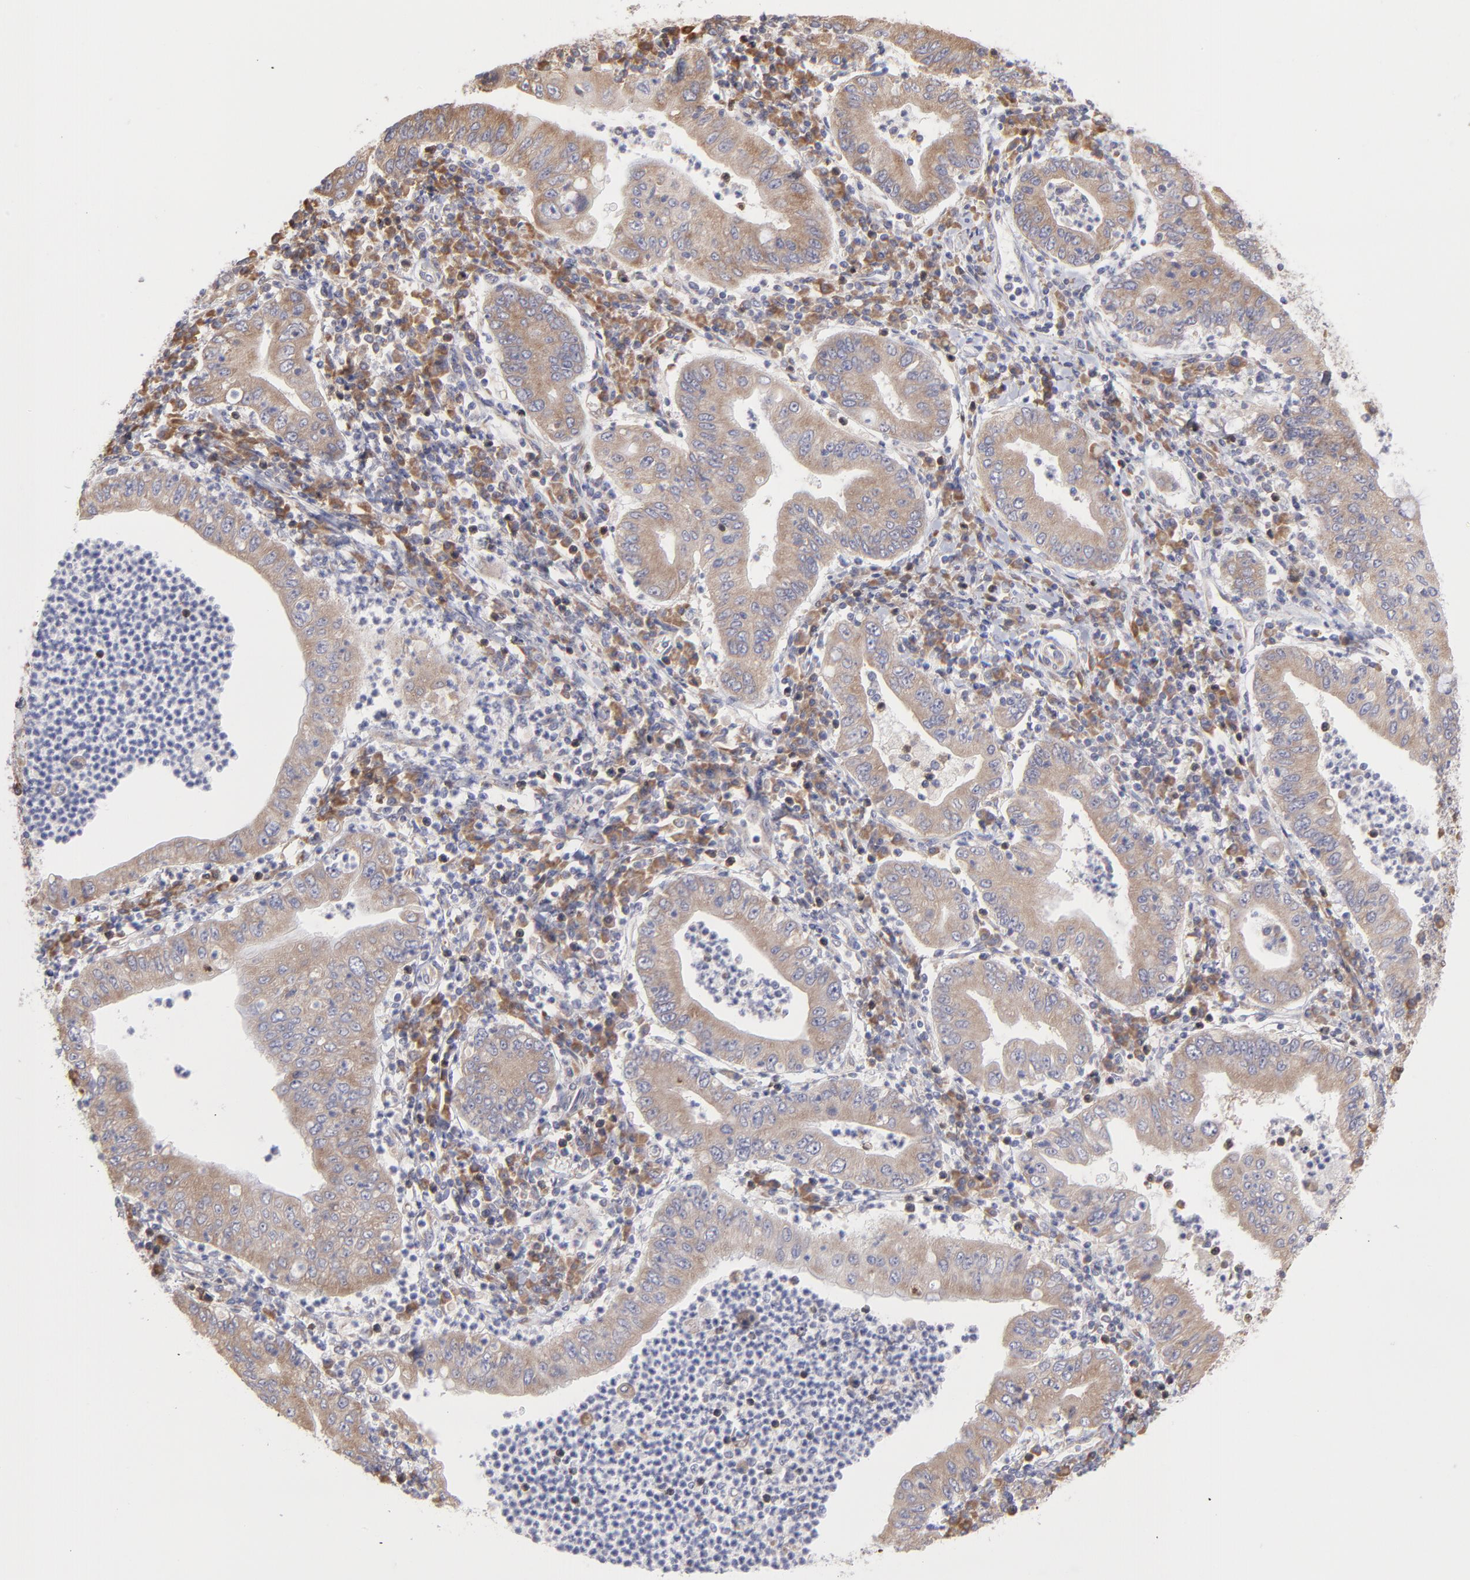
{"staining": {"intensity": "weak", "quantity": ">75%", "location": "cytoplasmic/membranous"}, "tissue": "stomach cancer", "cell_type": "Tumor cells", "image_type": "cancer", "snomed": [{"axis": "morphology", "description": "Normal tissue, NOS"}, {"axis": "morphology", "description": "Adenocarcinoma, NOS"}, {"axis": "topography", "description": "Esophagus"}, {"axis": "topography", "description": "Stomach, upper"}, {"axis": "topography", "description": "Peripheral nerve tissue"}], "caption": "A low amount of weak cytoplasmic/membranous expression is appreciated in approximately >75% of tumor cells in stomach adenocarcinoma tissue.", "gene": "RPLP0", "patient": {"sex": "male", "age": 62}}